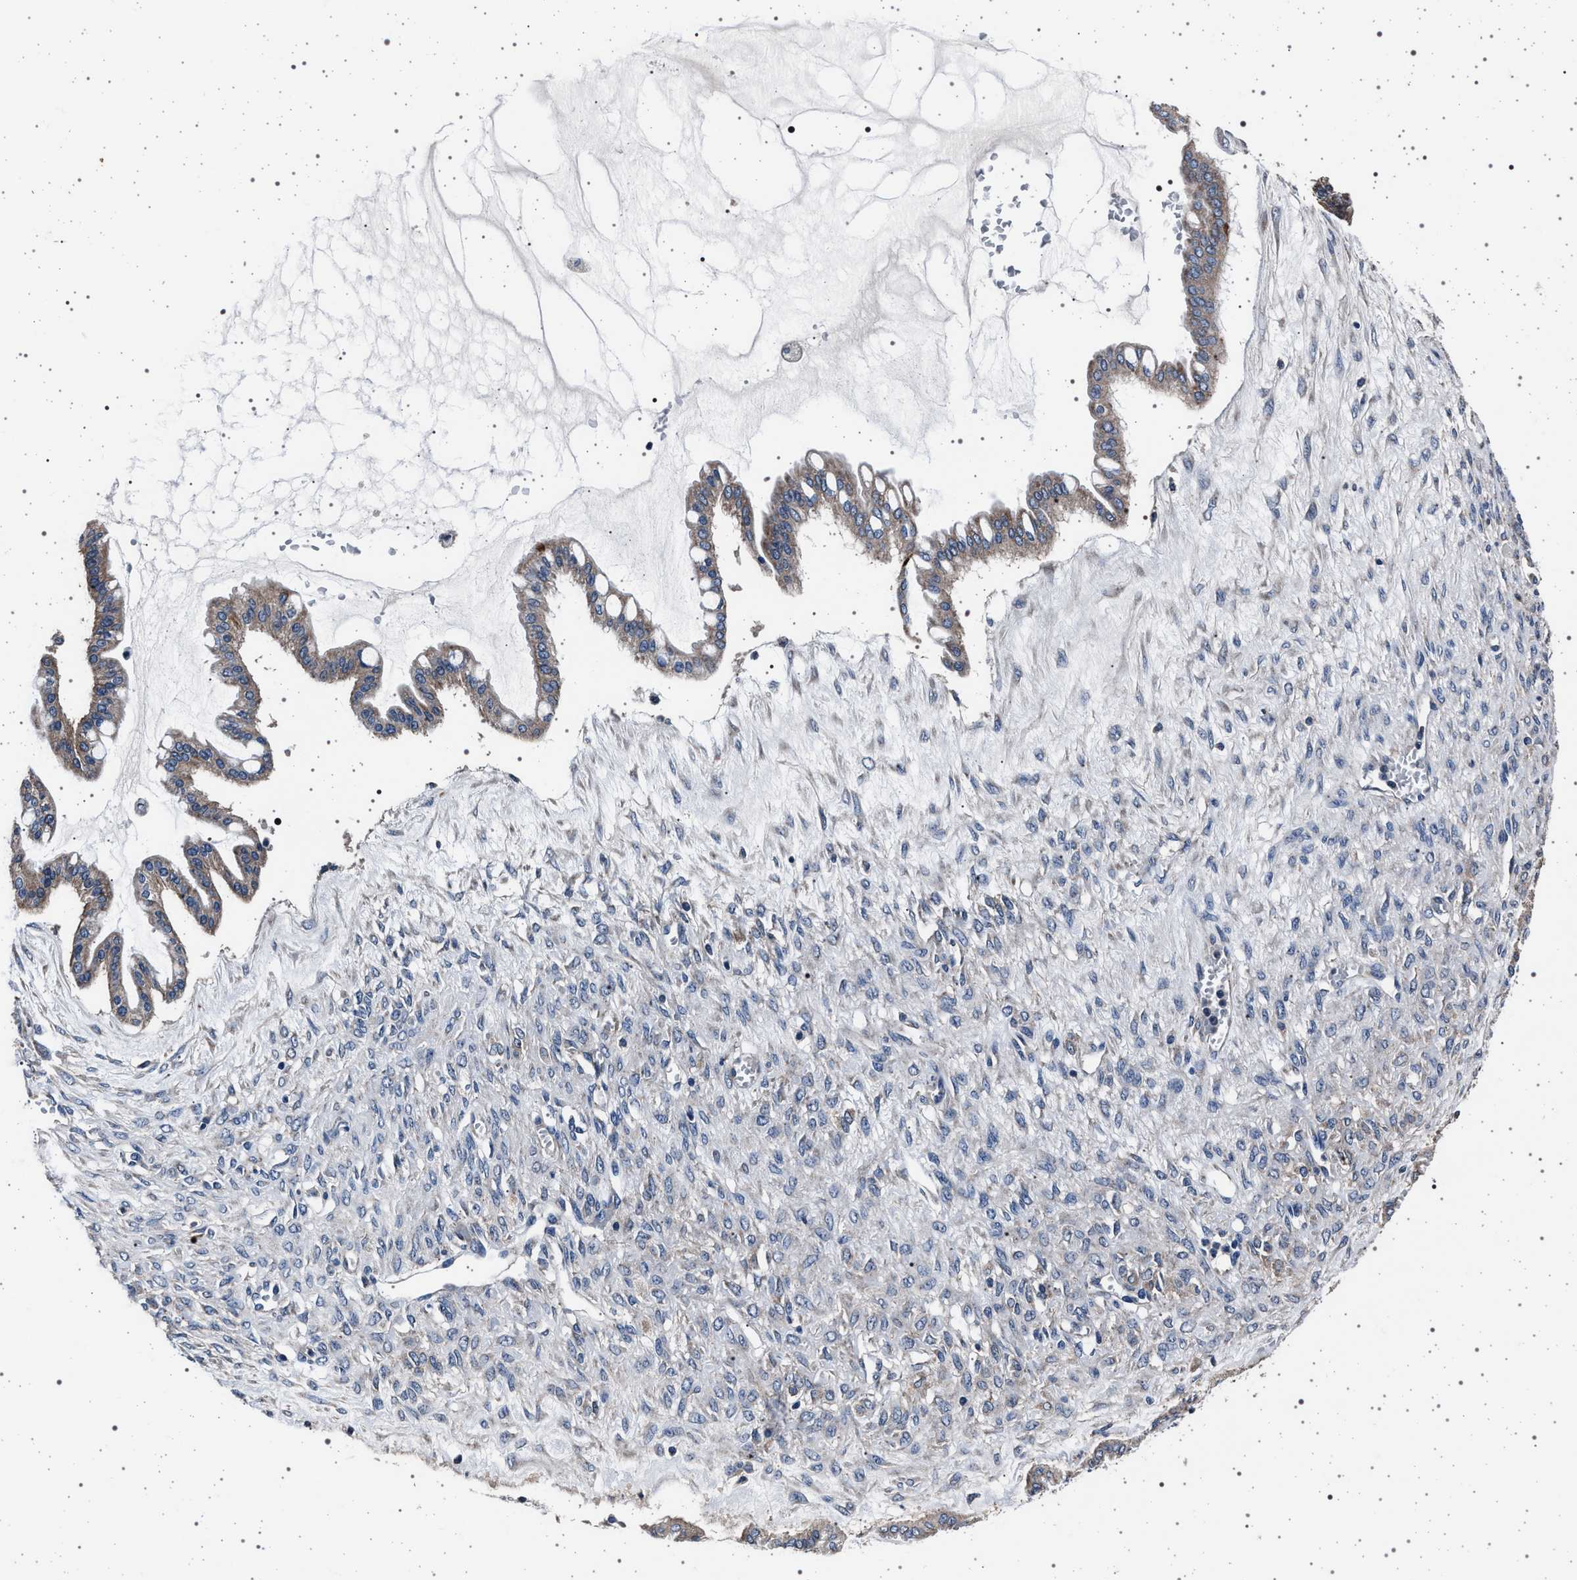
{"staining": {"intensity": "weak", "quantity": "<25%", "location": "cytoplasmic/membranous"}, "tissue": "ovarian cancer", "cell_type": "Tumor cells", "image_type": "cancer", "snomed": [{"axis": "morphology", "description": "Cystadenocarcinoma, mucinous, NOS"}, {"axis": "topography", "description": "Ovary"}], "caption": "Tumor cells show no significant protein staining in ovarian mucinous cystadenocarcinoma.", "gene": "MAP3K2", "patient": {"sex": "female", "age": 73}}